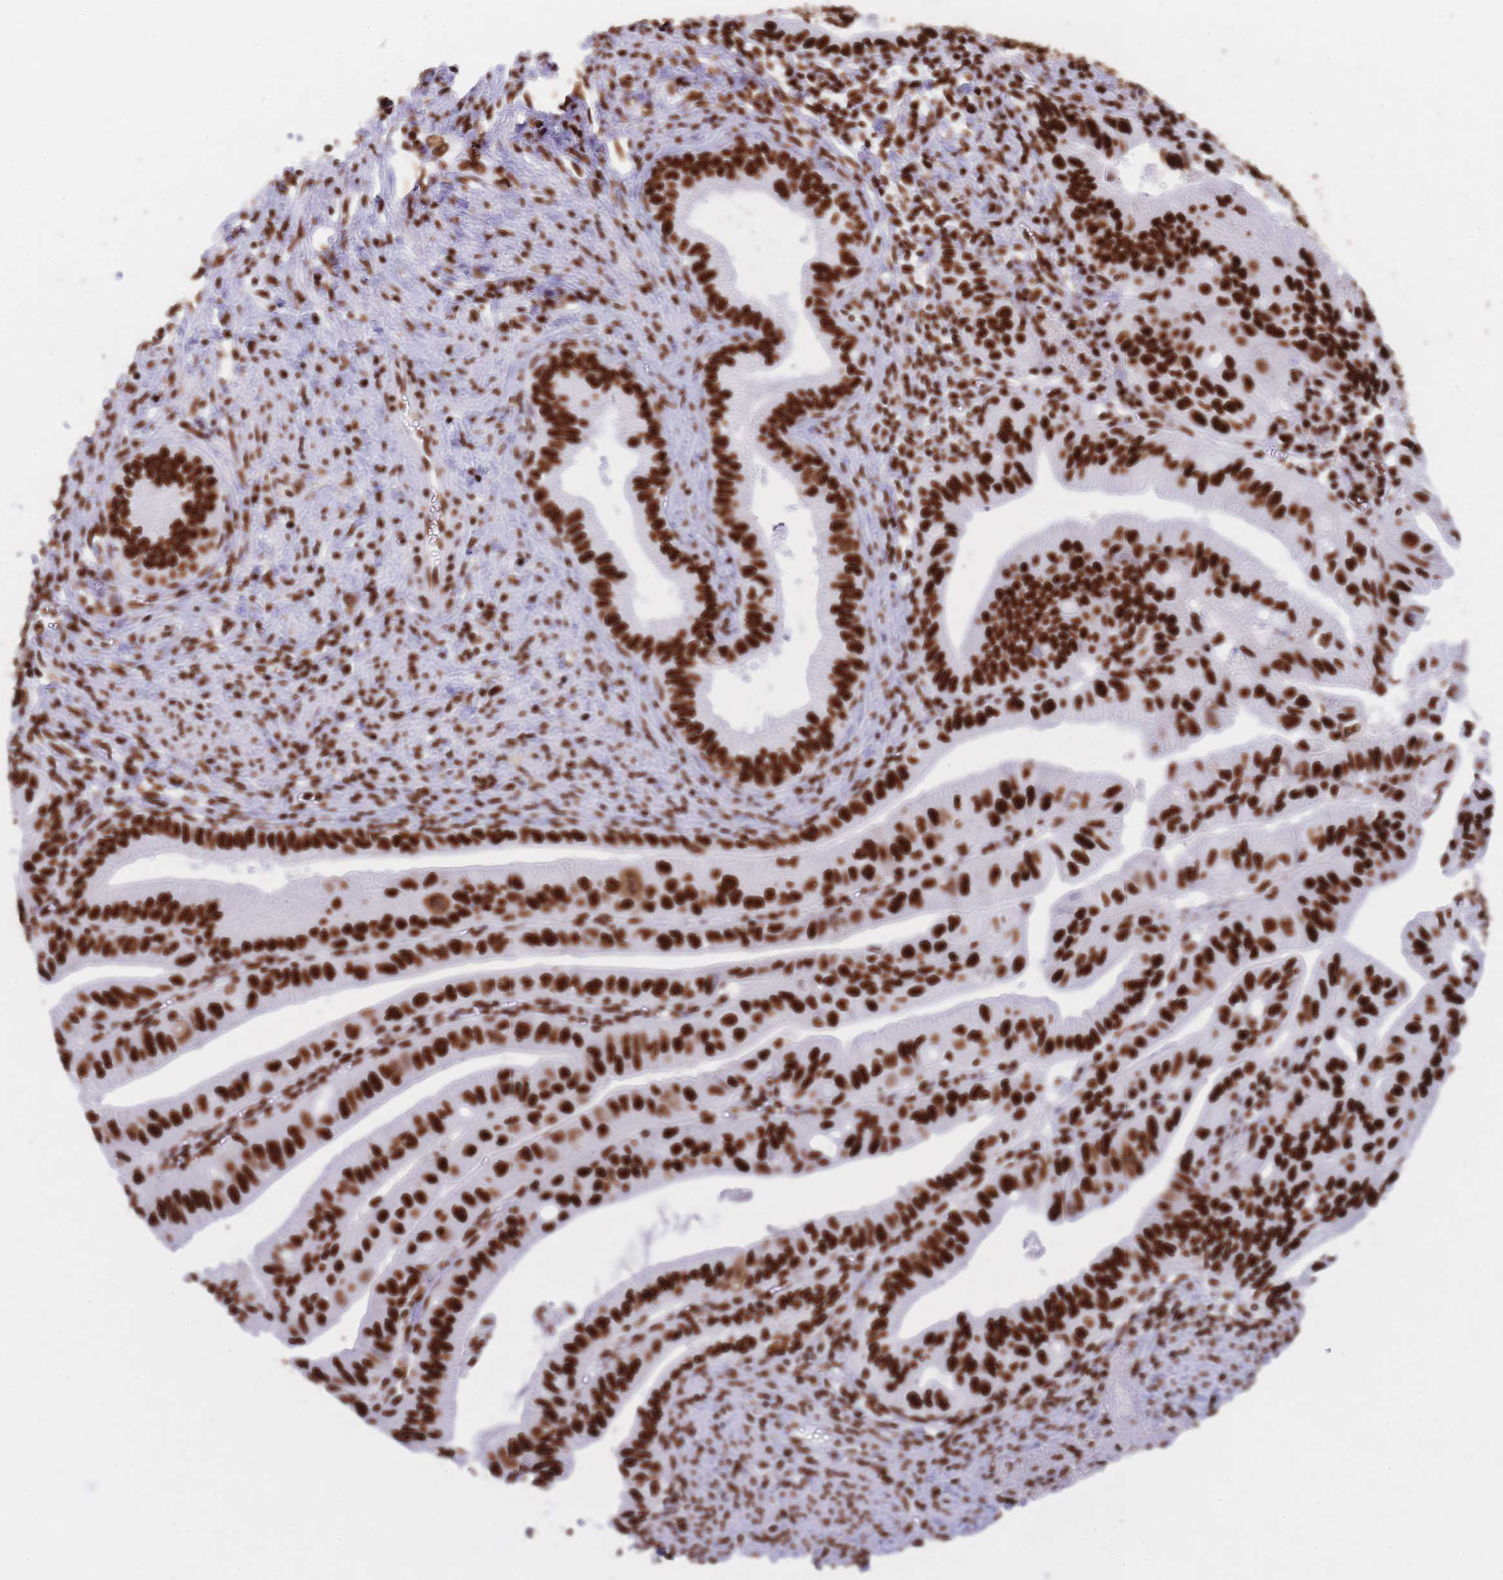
{"staining": {"intensity": "strong", "quantity": ">75%", "location": "nuclear"}, "tissue": "pancreatic cancer", "cell_type": "Tumor cells", "image_type": "cancer", "snomed": [{"axis": "morphology", "description": "Adenocarcinoma, NOS"}, {"axis": "topography", "description": "Pancreas"}], "caption": "A brown stain highlights strong nuclear expression of a protein in pancreatic cancer (adenocarcinoma) tumor cells.", "gene": "HNRNPUL1", "patient": {"sex": "male", "age": 70}}